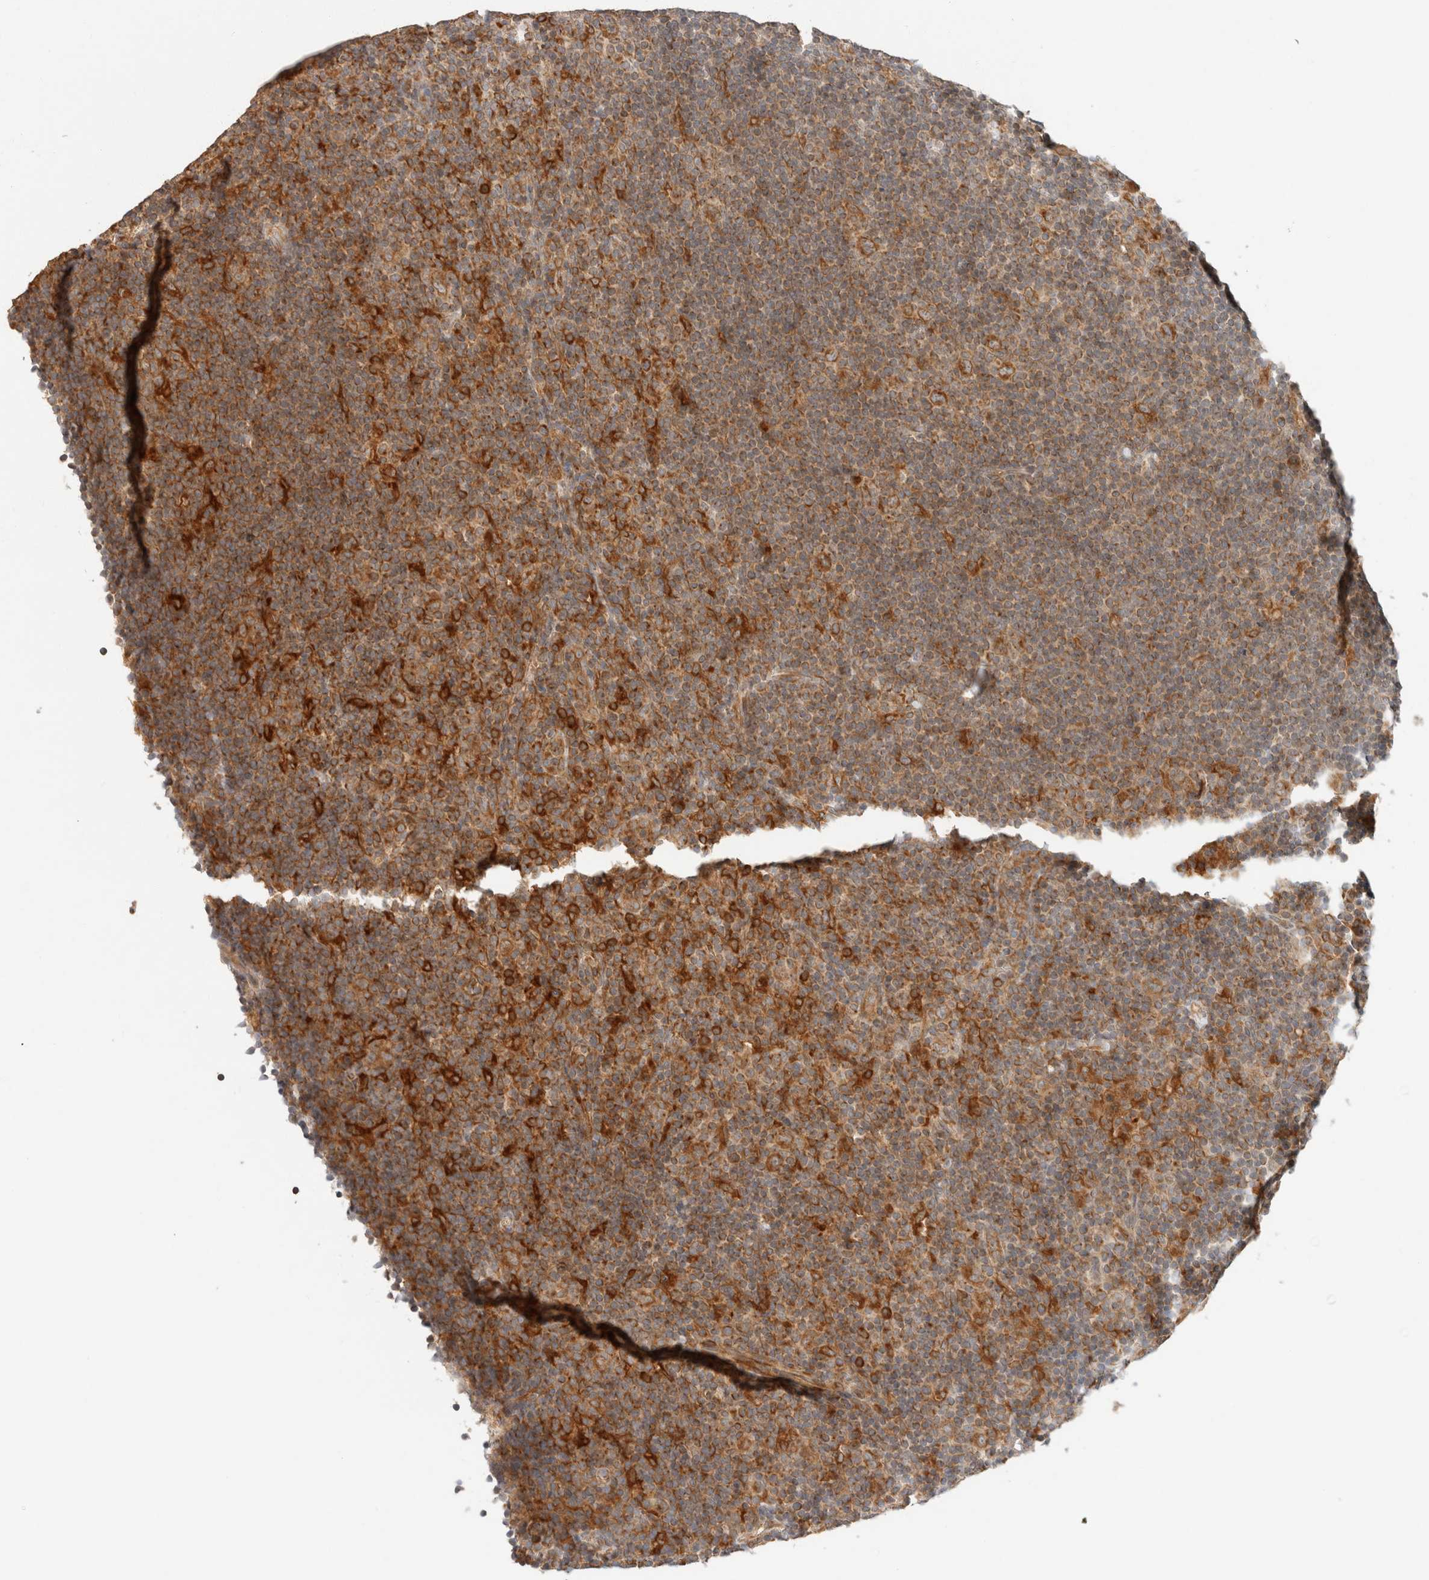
{"staining": {"intensity": "moderate", "quantity": ">75%", "location": "cytoplasmic/membranous"}, "tissue": "lymphoma", "cell_type": "Tumor cells", "image_type": "cancer", "snomed": [{"axis": "morphology", "description": "Hodgkin's disease, NOS"}, {"axis": "topography", "description": "Lymph node"}], "caption": "Lymphoma stained for a protein (brown) displays moderate cytoplasmic/membranous positive expression in about >75% of tumor cells.", "gene": "TACC1", "patient": {"sex": "female", "age": 57}}